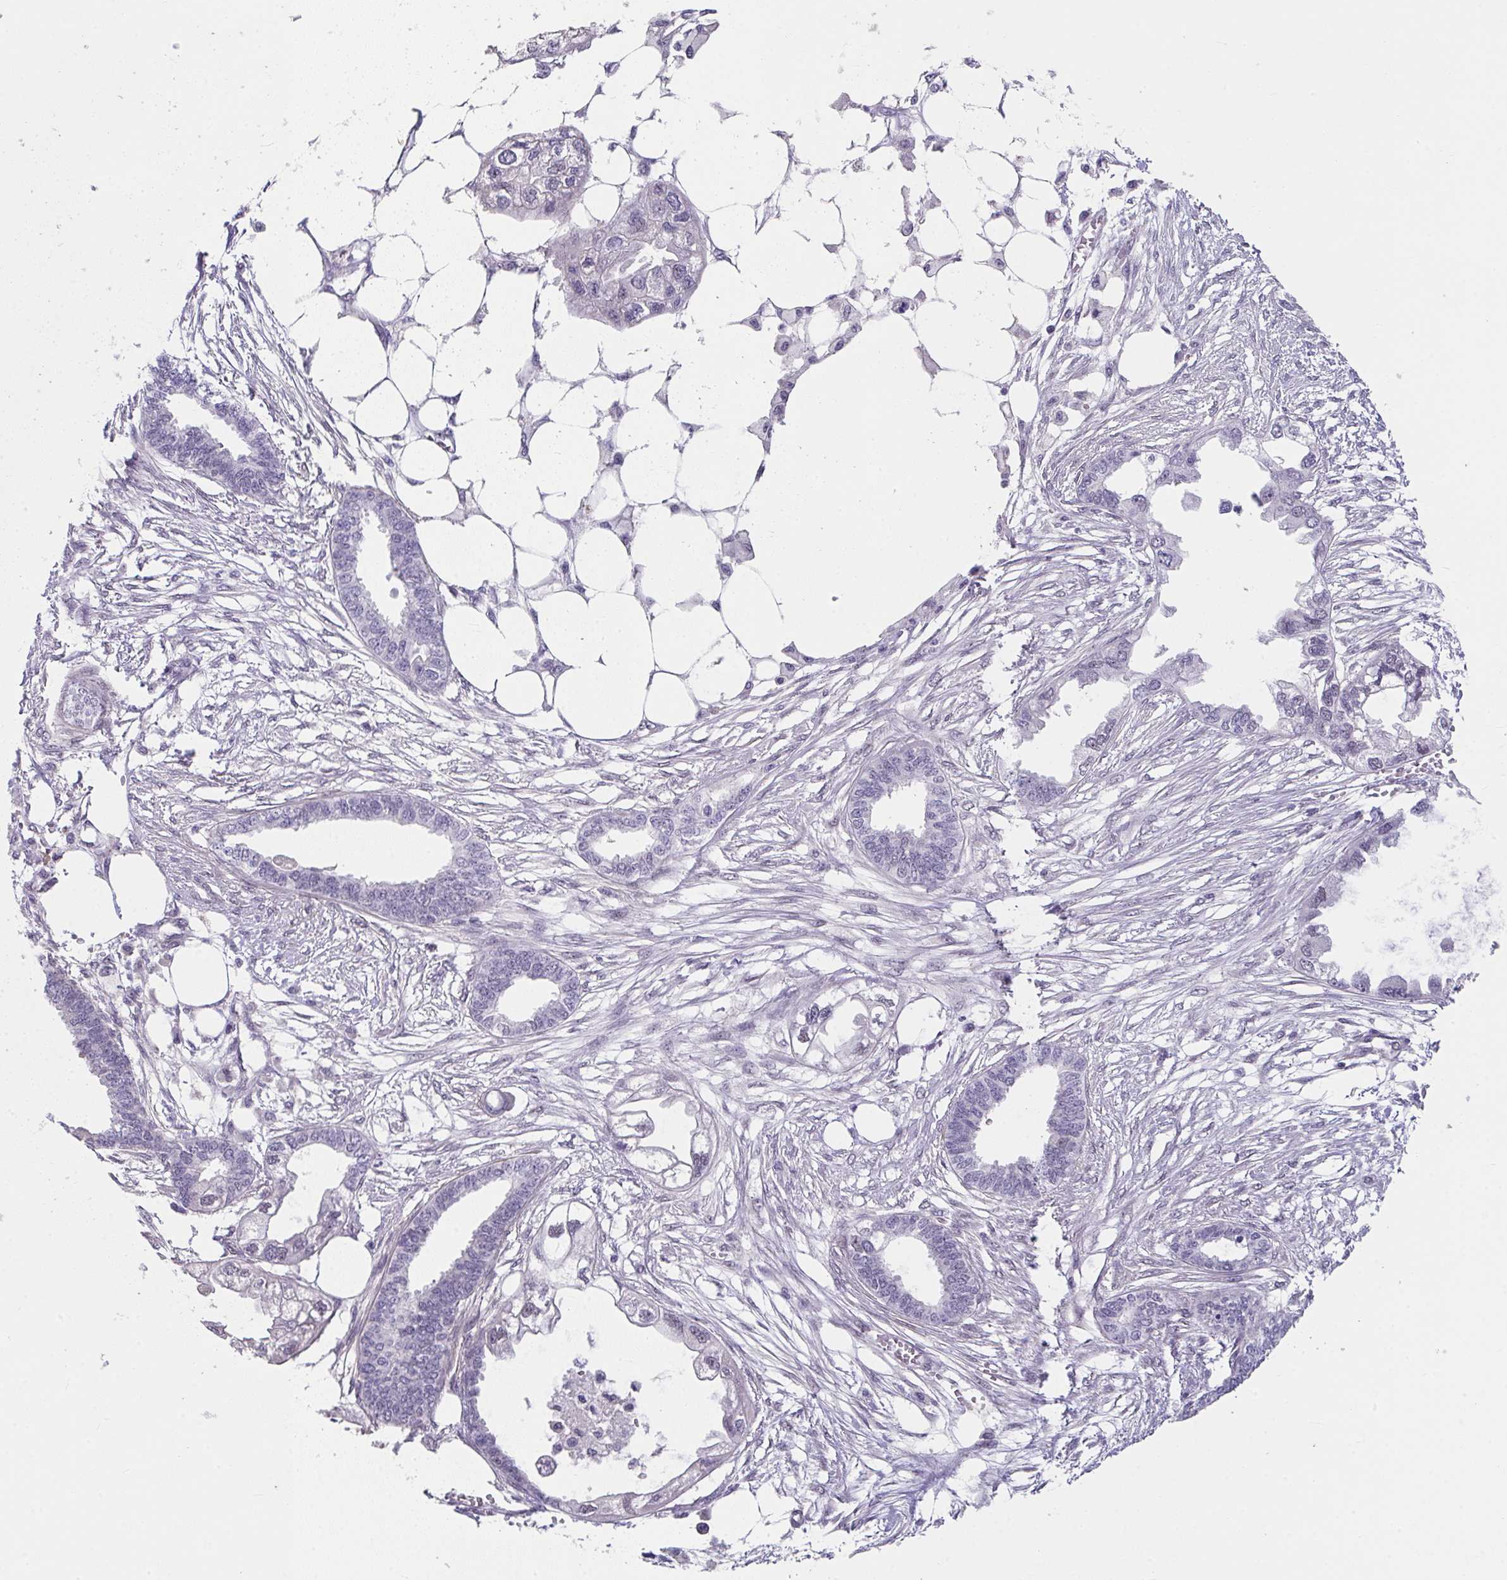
{"staining": {"intensity": "negative", "quantity": "none", "location": "none"}, "tissue": "endometrial cancer", "cell_type": "Tumor cells", "image_type": "cancer", "snomed": [{"axis": "morphology", "description": "Adenocarcinoma, NOS"}, {"axis": "morphology", "description": "Adenocarcinoma, metastatic, NOS"}, {"axis": "topography", "description": "Adipose tissue"}, {"axis": "topography", "description": "Endometrium"}], "caption": "Endometrial cancer was stained to show a protein in brown. There is no significant positivity in tumor cells. The staining was performed using DAB to visualize the protein expression in brown, while the nuclei were stained in blue with hematoxylin (Magnification: 20x).", "gene": "RBBP6", "patient": {"sex": "female", "age": 67}}